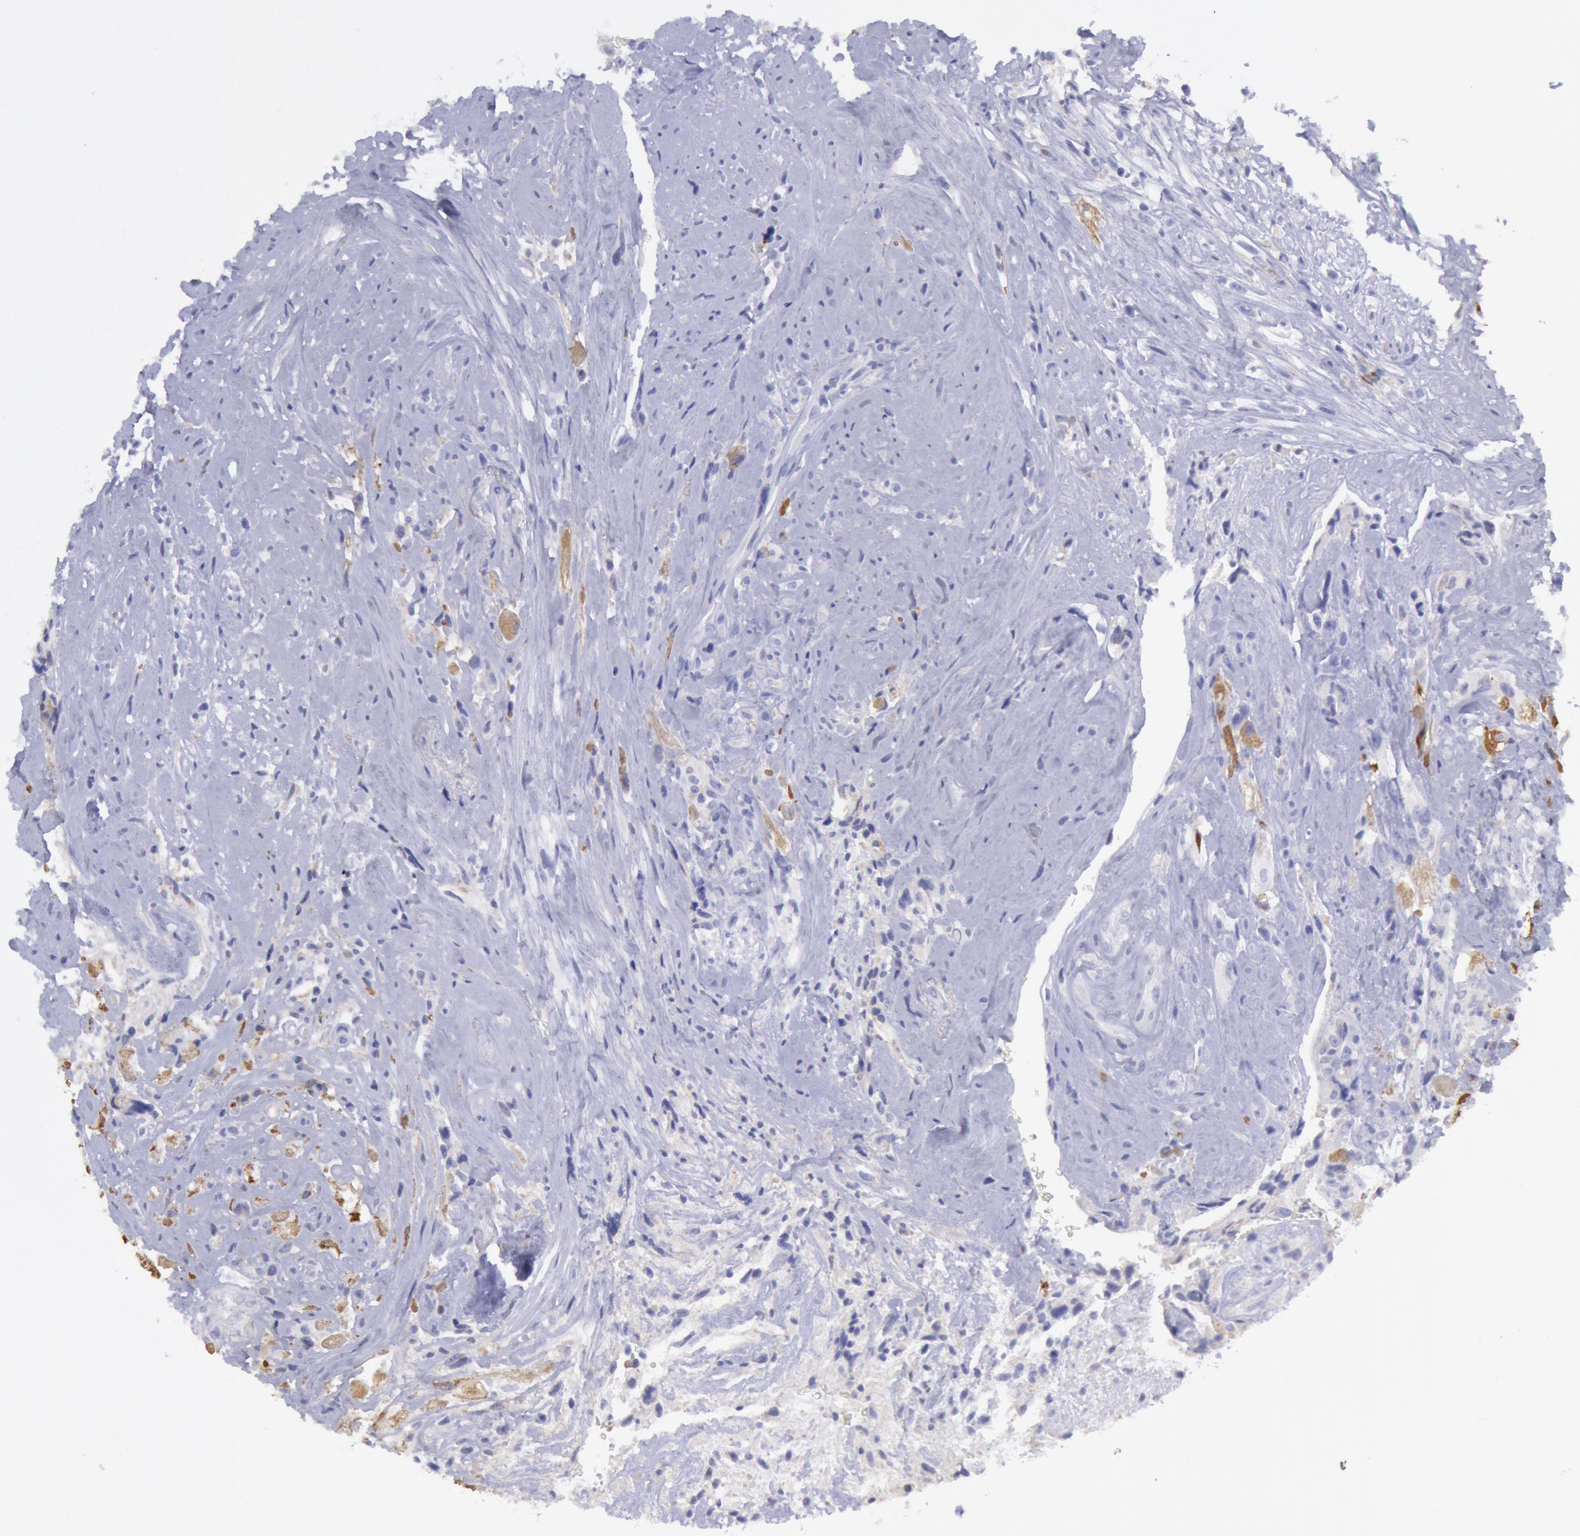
{"staining": {"intensity": "negative", "quantity": "none", "location": "none"}, "tissue": "glioma", "cell_type": "Tumor cells", "image_type": "cancer", "snomed": [{"axis": "morphology", "description": "Glioma, malignant, High grade"}, {"axis": "topography", "description": "Brain"}], "caption": "High magnification brightfield microscopy of malignant high-grade glioma stained with DAB (3,3'-diaminobenzidine) (brown) and counterstained with hematoxylin (blue): tumor cells show no significant positivity.", "gene": "MYH7", "patient": {"sex": "male", "age": 48}}